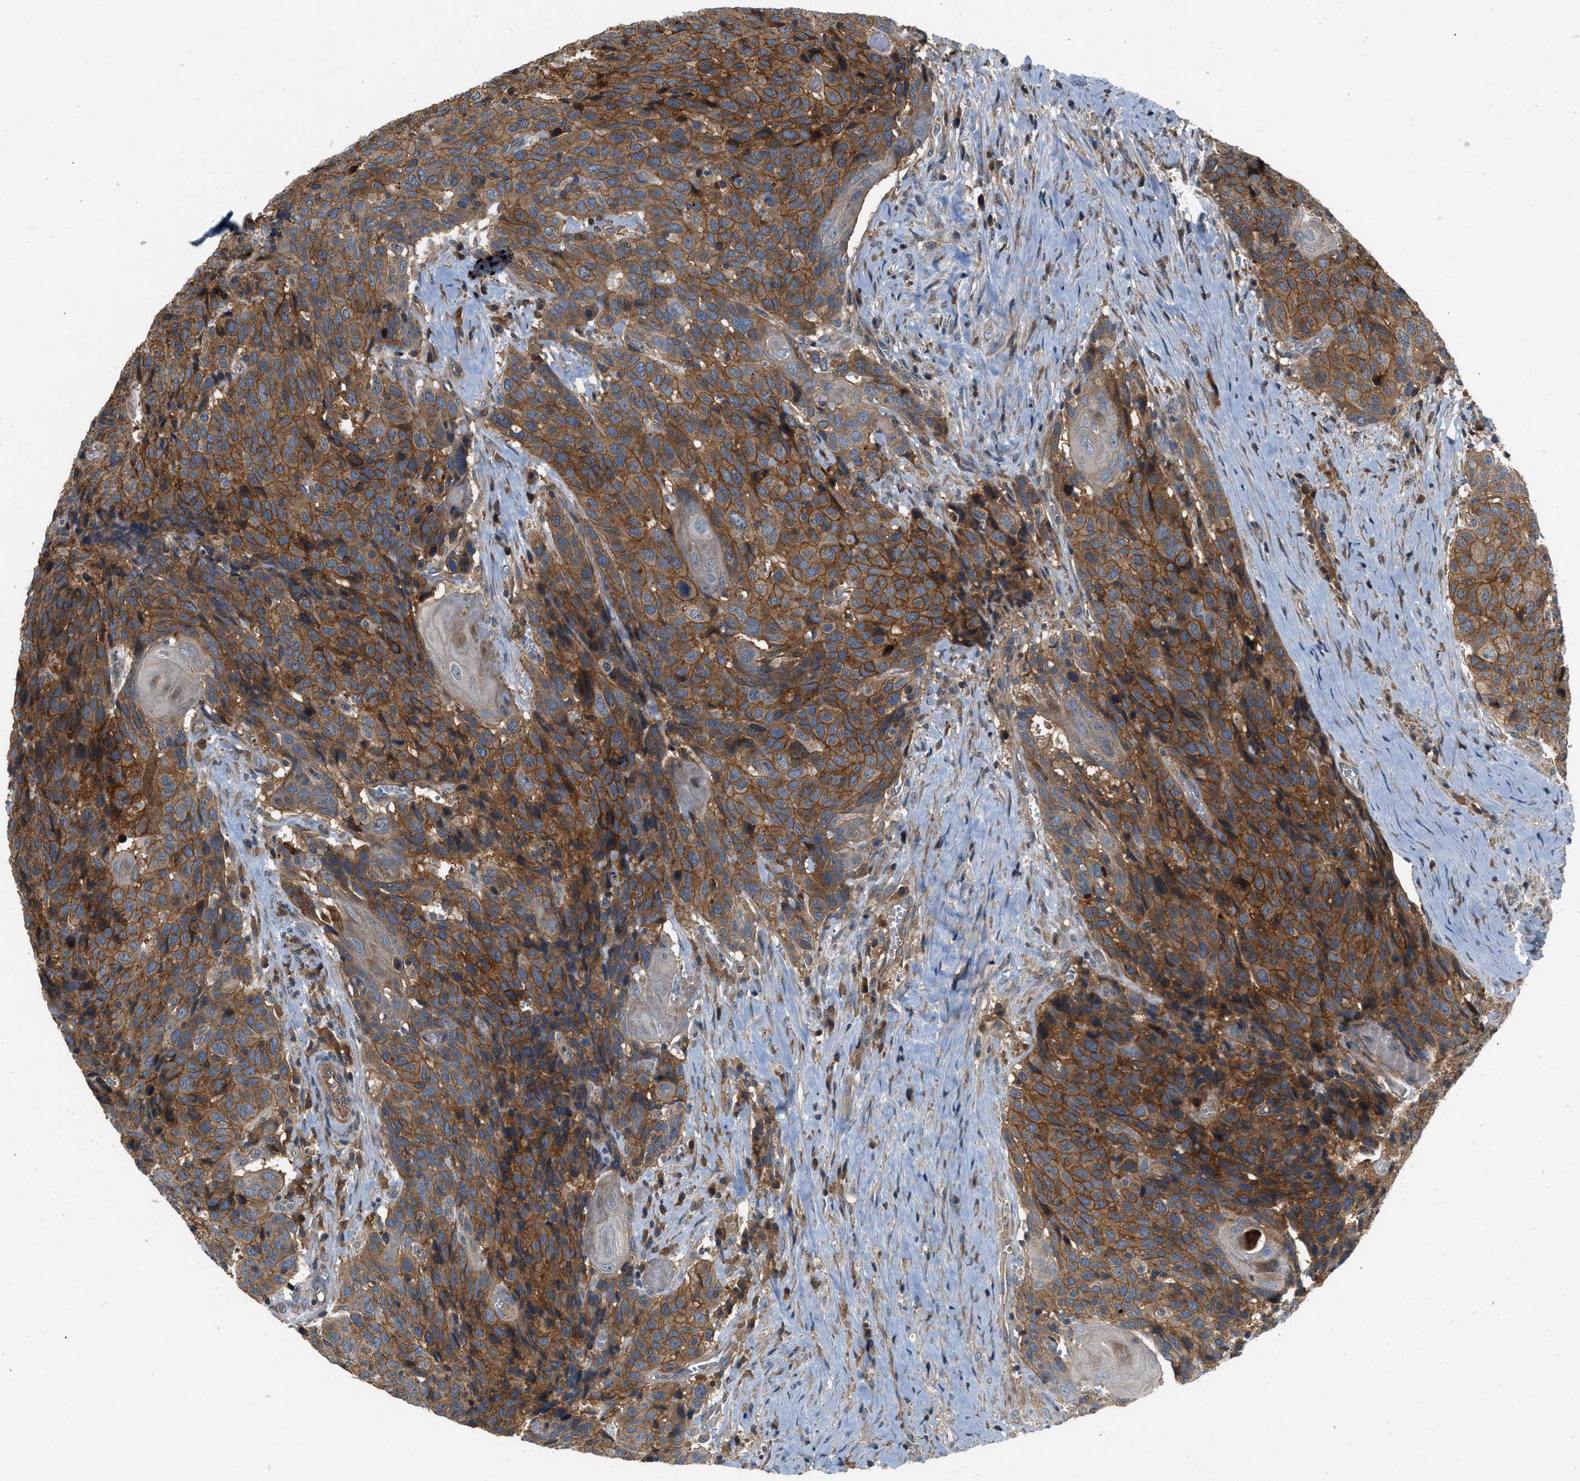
{"staining": {"intensity": "strong", "quantity": ">75%", "location": "cytoplasmic/membranous"}, "tissue": "head and neck cancer", "cell_type": "Tumor cells", "image_type": "cancer", "snomed": [{"axis": "morphology", "description": "Squamous cell carcinoma, NOS"}, {"axis": "topography", "description": "Head-Neck"}], "caption": "Head and neck cancer stained with DAB IHC exhibits high levels of strong cytoplasmic/membranous expression in about >75% of tumor cells.", "gene": "CNNM3", "patient": {"sex": "male", "age": 66}}